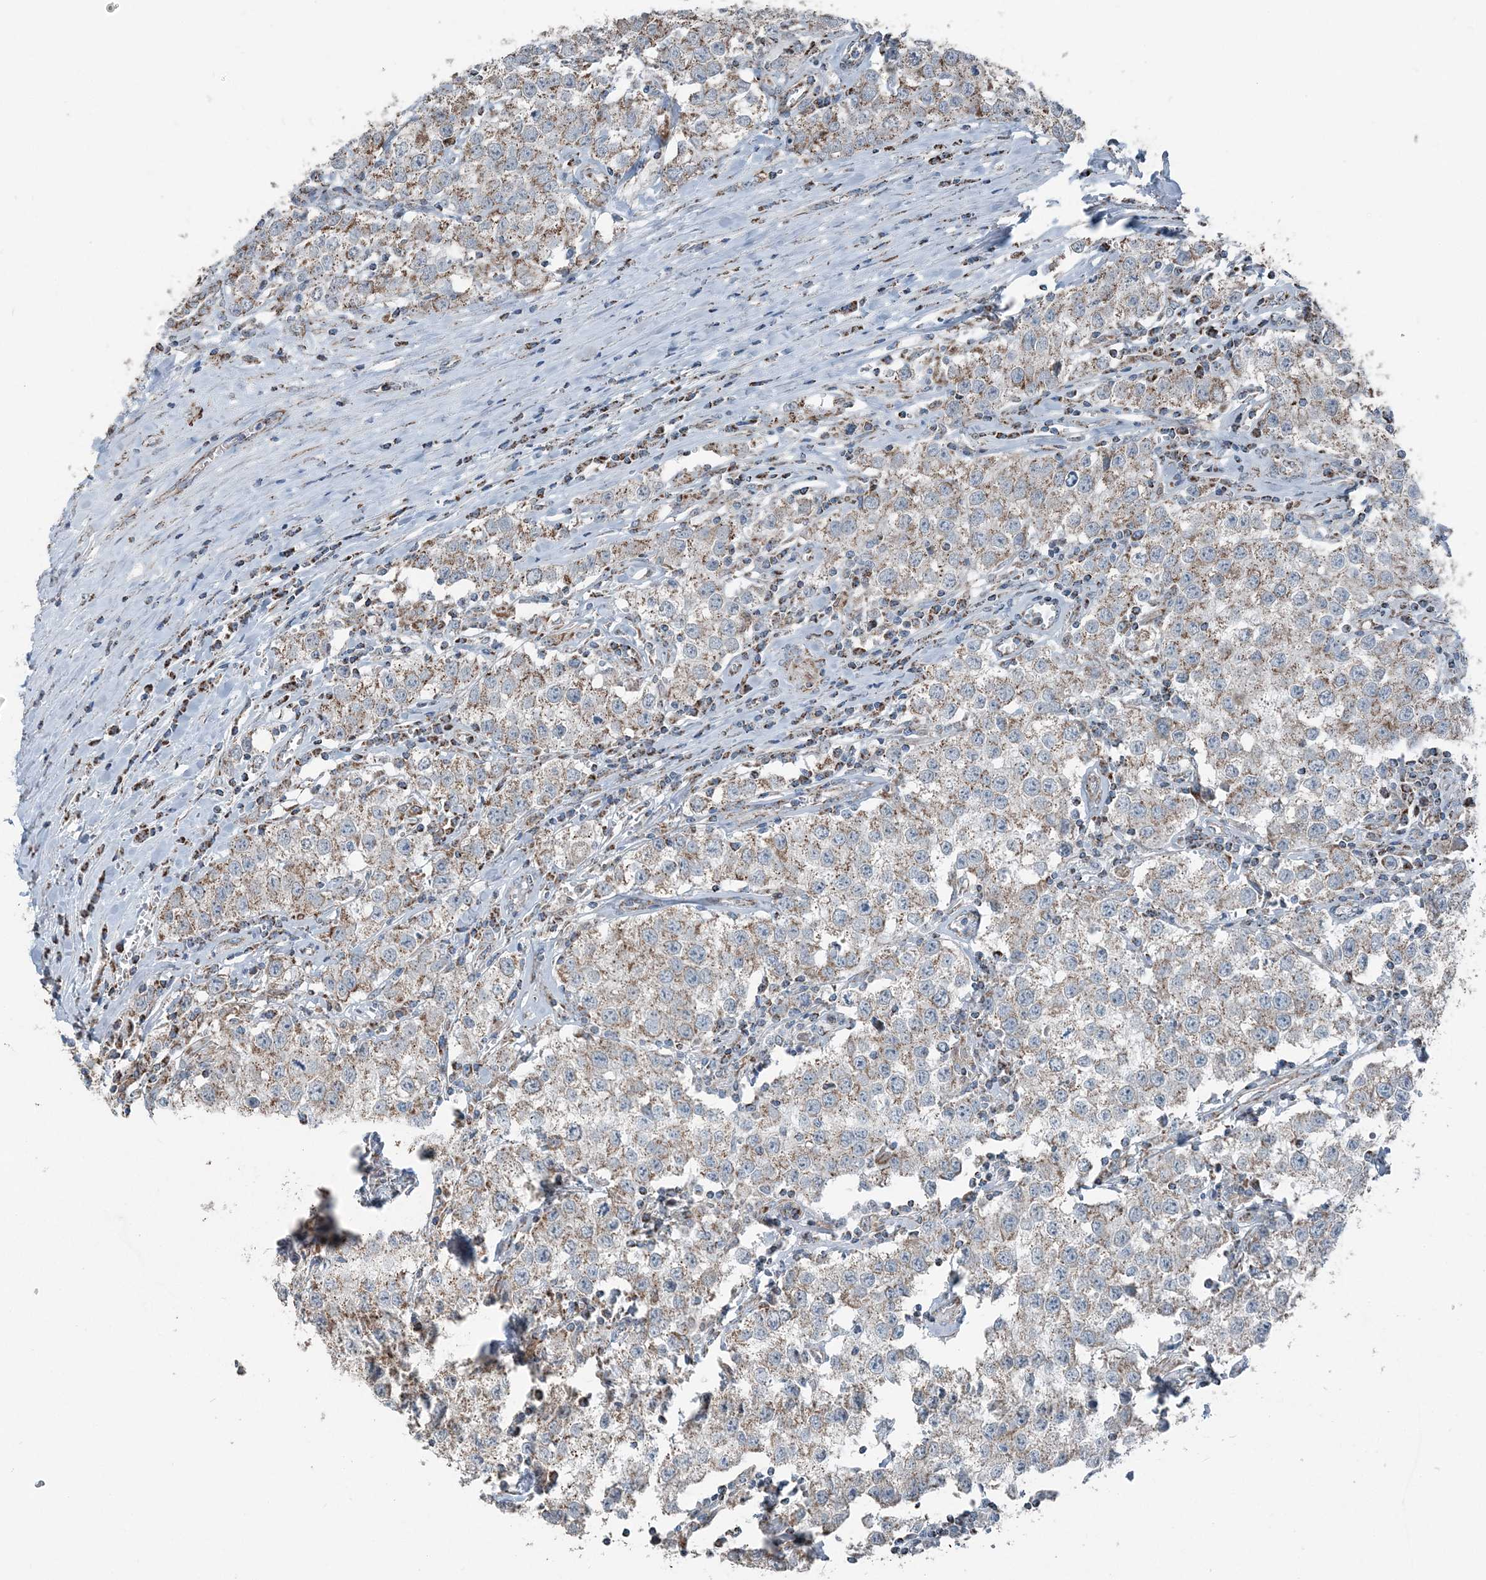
{"staining": {"intensity": "moderate", "quantity": ">75%", "location": "cytoplasmic/membranous"}, "tissue": "testis cancer", "cell_type": "Tumor cells", "image_type": "cancer", "snomed": [{"axis": "morphology", "description": "Seminoma, NOS"}, {"axis": "morphology", "description": "Carcinoma, Embryonal, NOS"}, {"axis": "topography", "description": "Testis"}], "caption": "Moderate cytoplasmic/membranous positivity is appreciated in about >75% of tumor cells in testis cancer (embryonal carcinoma).", "gene": "SUCLG1", "patient": {"sex": "male", "age": 43}}